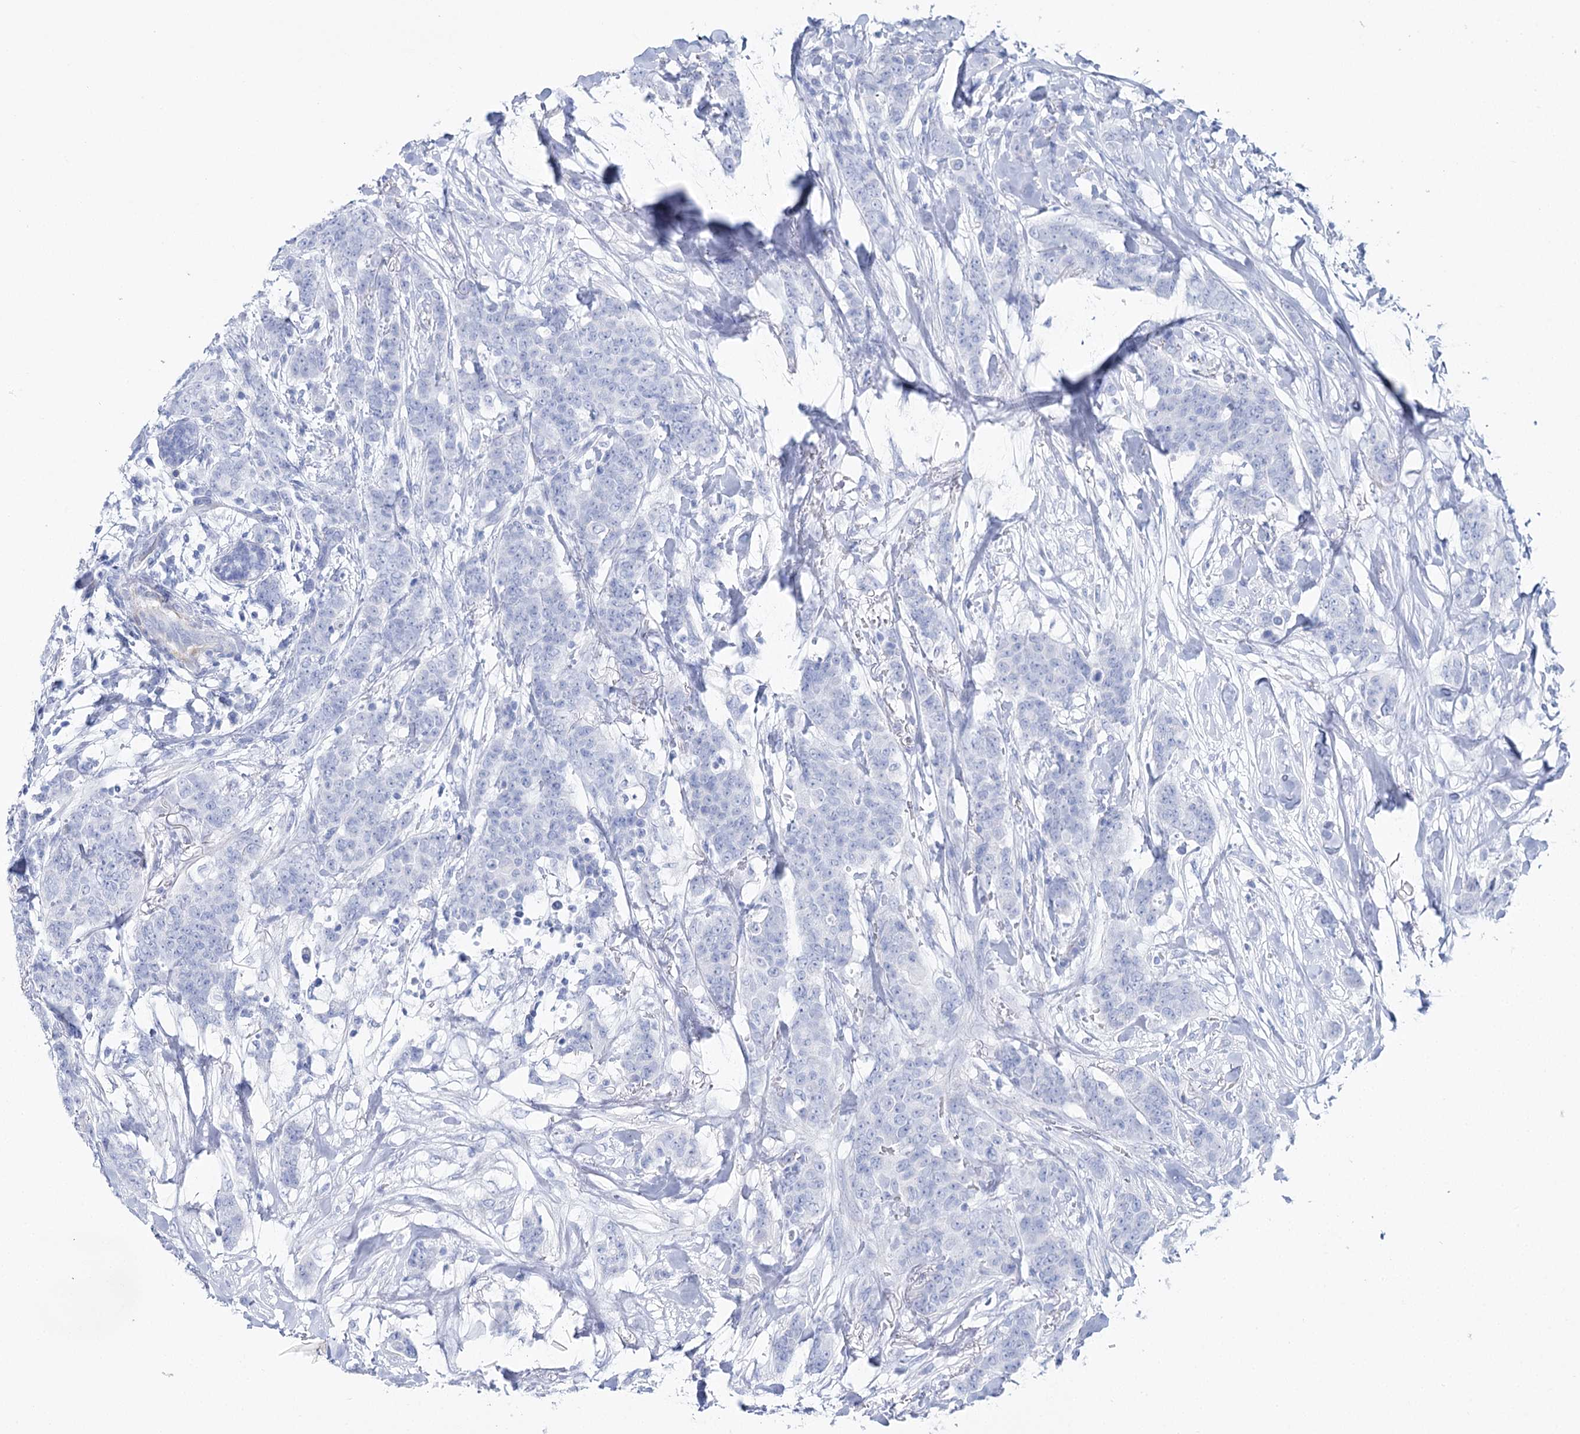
{"staining": {"intensity": "negative", "quantity": "none", "location": "none"}, "tissue": "breast cancer", "cell_type": "Tumor cells", "image_type": "cancer", "snomed": [{"axis": "morphology", "description": "Duct carcinoma"}, {"axis": "topography", "description": "Breast"}], "caption": "The histopathology image displays no staining of tumor cells in infiltrating ductal carcinoma (breast).", "gene": "CSN3", "patient": {"sex": "female", "age": 40}}